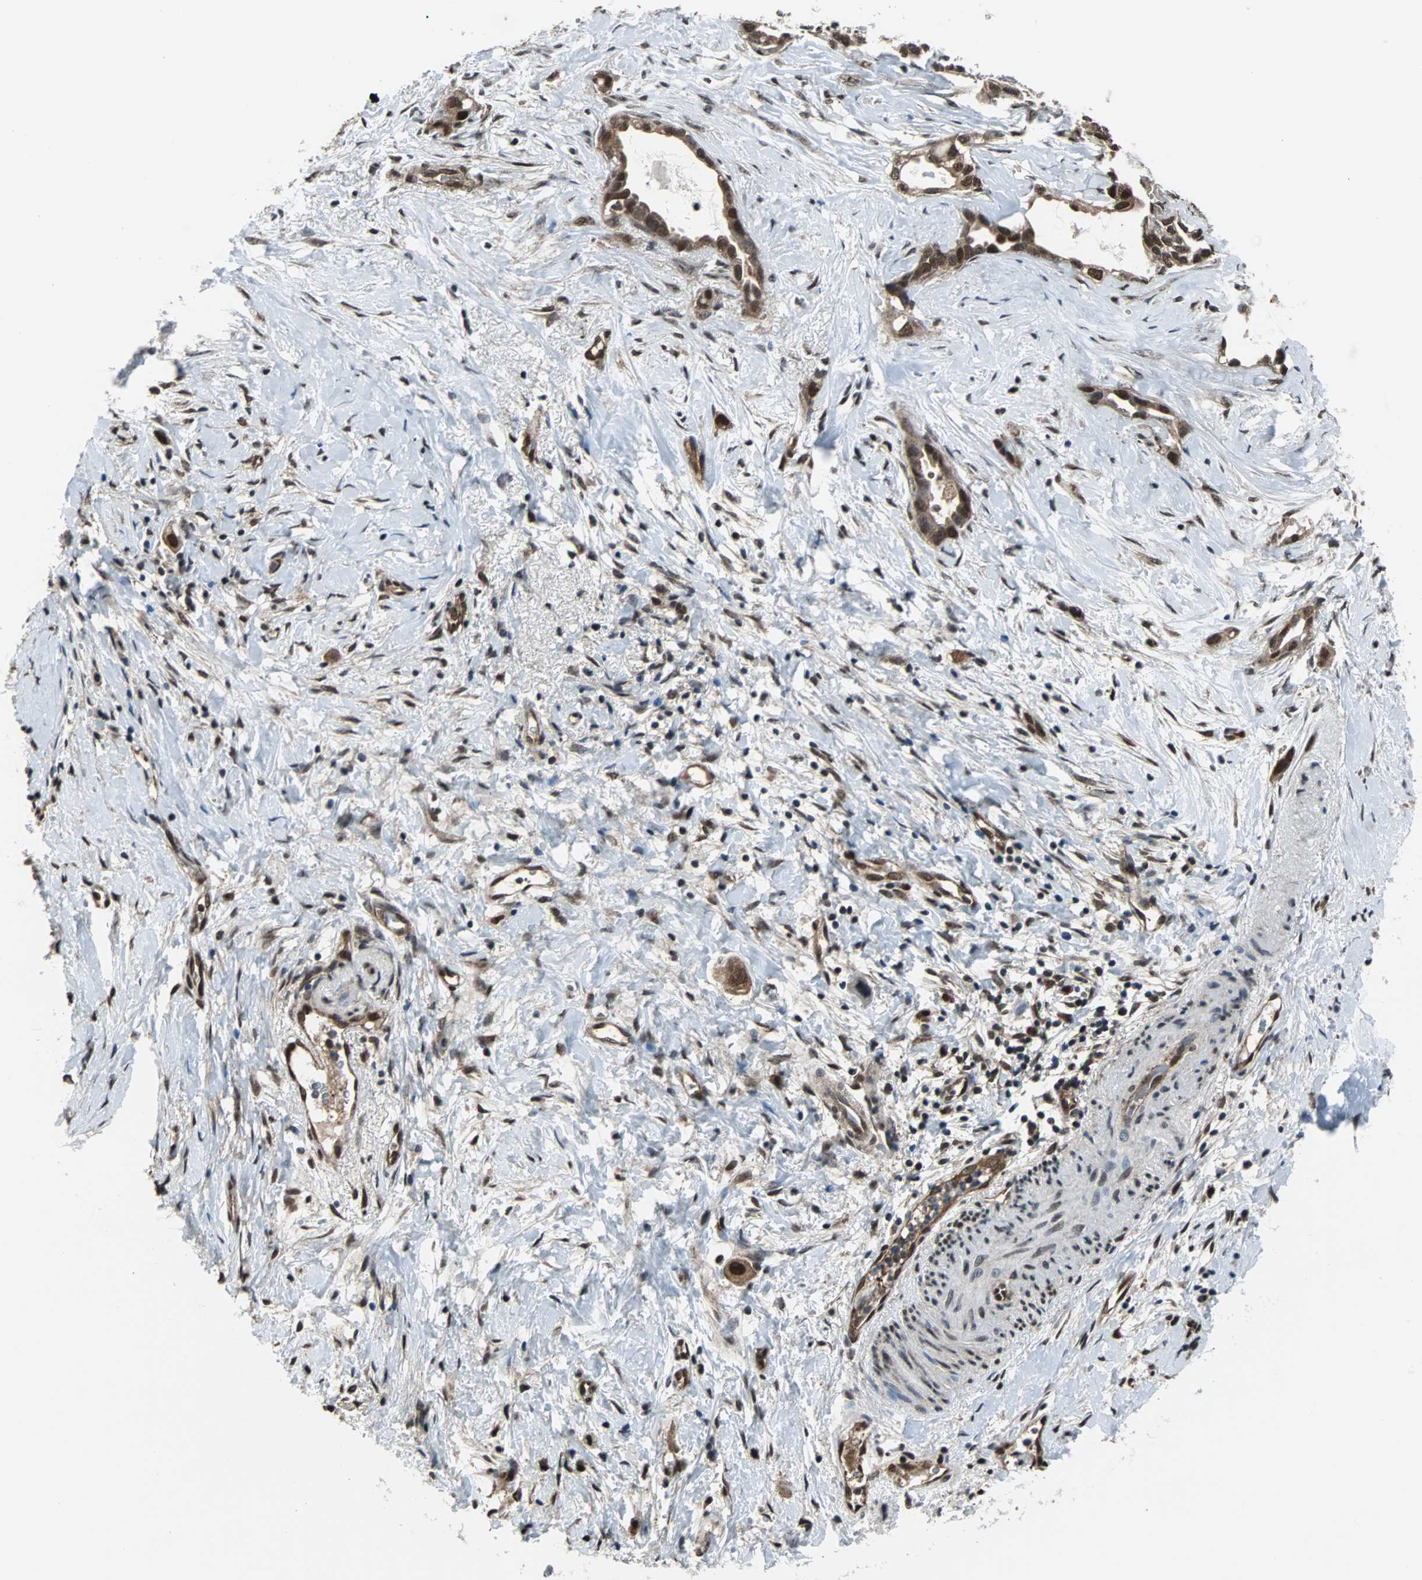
{"staining": {"intensity": "strong", "quantity": ">75%", "location": "cytoplasmic/membranous,nuclear"}, "tissue": "liver cancer", "cell_type": "Tumor cells", "image_type": "cancer", "snomed": [{"axis": "morphology", "description": "Cholangiocarcinoma"}, {"axis": "topography", "description": "Liver"}], "caption": "Protein analysis of liver cancer (cholangiocarcinoma) tissue displays strong cytoplasmic/membranous and nuclear staining in about >75% of tumor cells.", "gene": "VCP", "patient": {"sex": "female", "age": 65}}